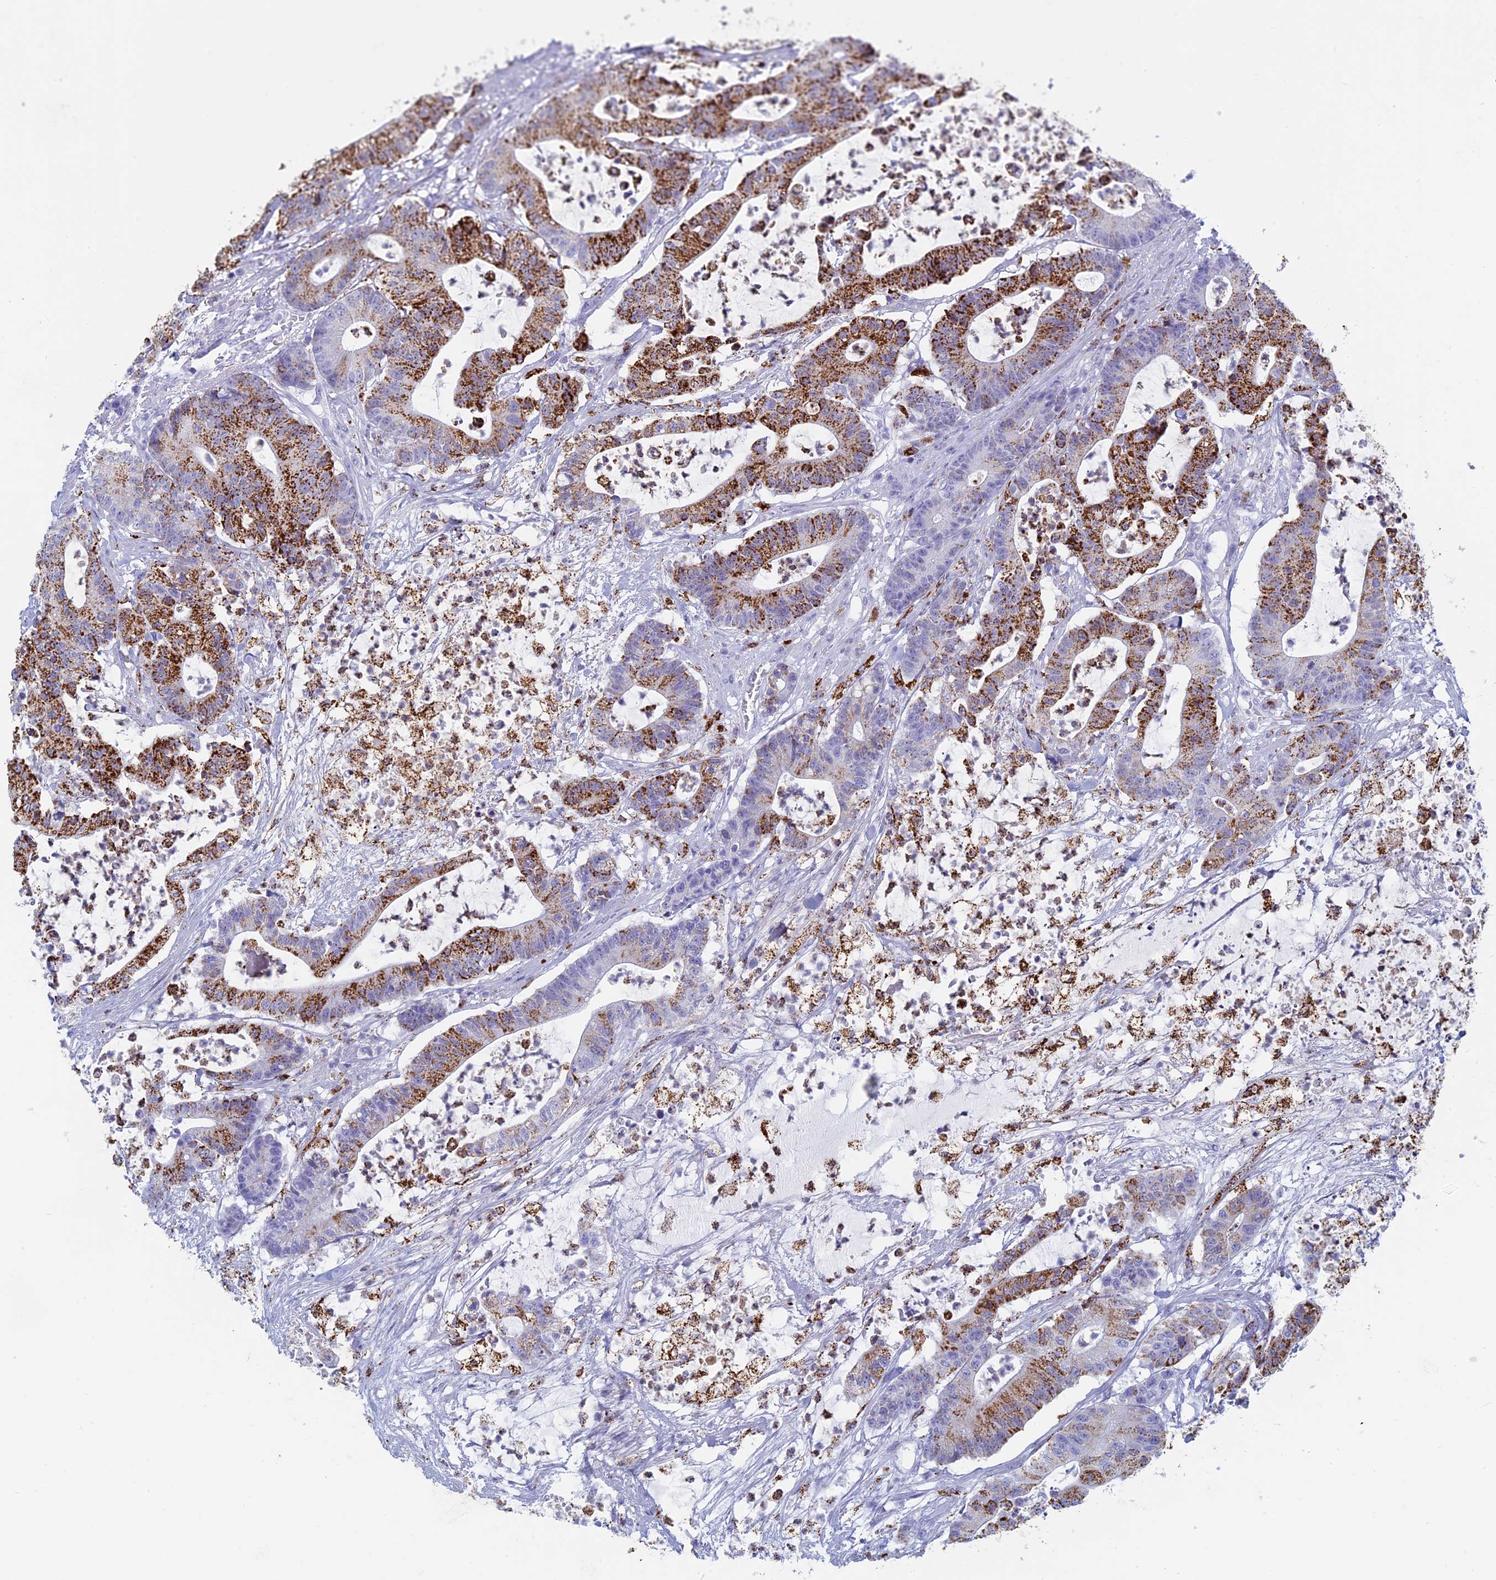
{"staining": {"intensity": "strong", "quantity": "25%-75%", "location": "cytoplasmic/membranous"}, "tissue": "colorectal cancer", "cell_type": "Tumor cells", "image_type": "cancer", "snomed": [{"axis": "morphology", "description": "Adenocarcinoma, NOS"}, {"axis": "topography", "description": "Colon"}], "caption": "IHC (DAB (3,3'-diaminobenzidine)) staining of colorectal cancer (adenocarcinoma) demonstrates strong cytoplasmic/membranous protein expression in approximately 25%-75% of tumor cells.", "gene": "ALMS1", "patient": {"sex": "female", "age": 84}}